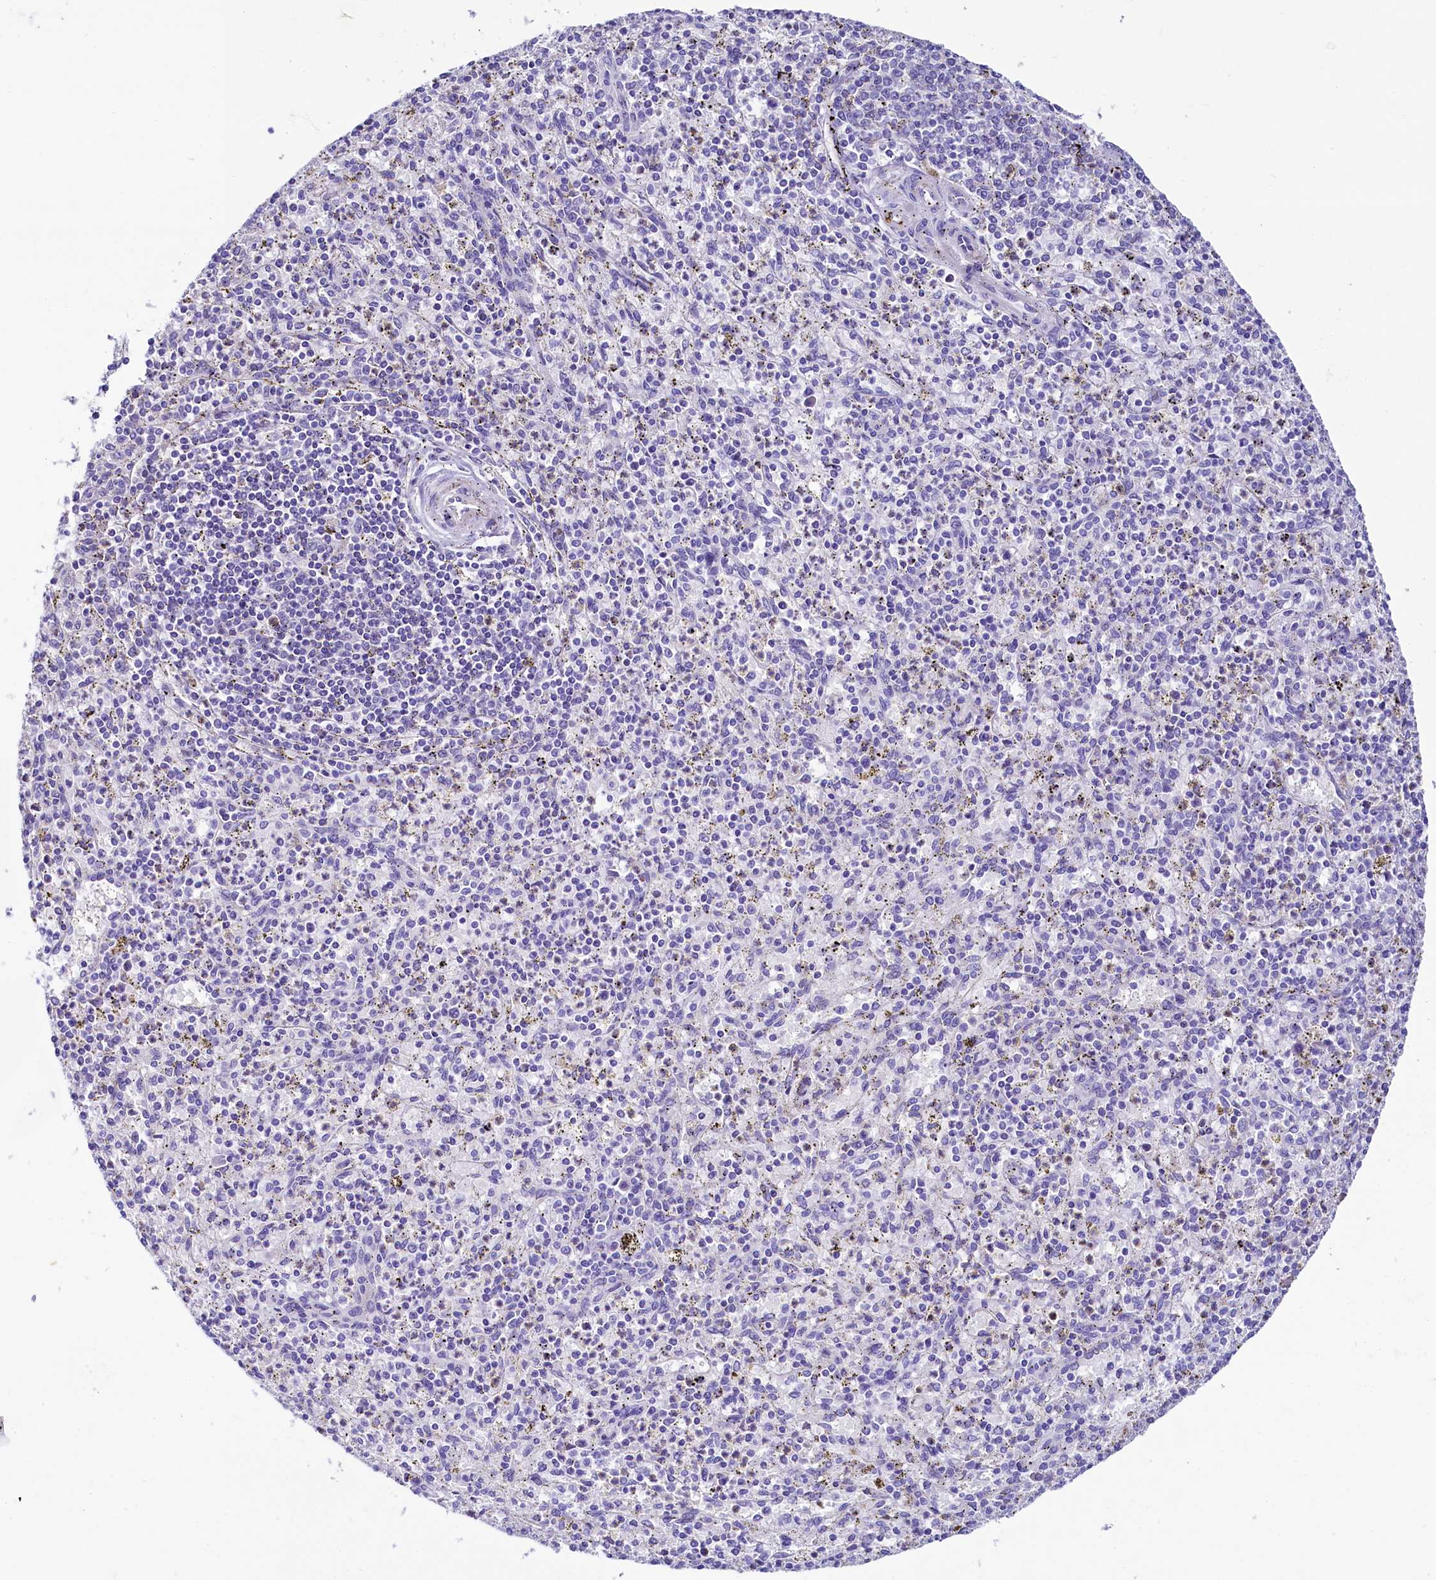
{"staining": {"intensity": "negative", "quantity": "none", "location": "none"}, "tissue": "spleen", "cell_type": "Cells in red pulp", "image_type": "normal", "snomed": [{"axis": "morphology", "description": "Normal tissue, NOS"}, {"axis": "topography", "description": "Spleen"}], "caption": "This is an IHC photomicrograph of normal human spleen. There is no staining in cells in red pulp.", "gene": "RBP3", "patient": {"sex": "male", "age": 72}}